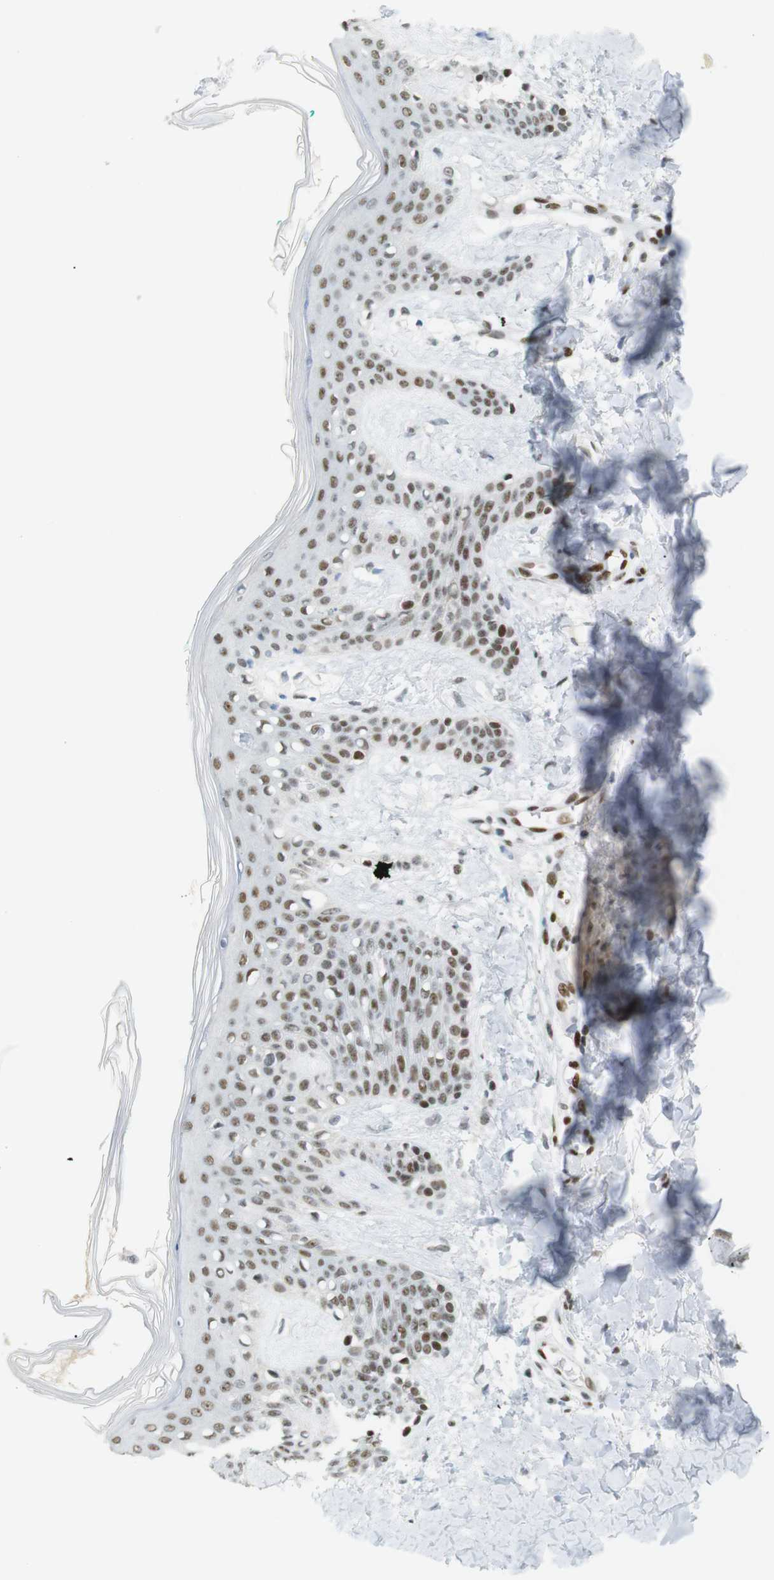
{"staining": {"intensity": "weak", "quantity": "25%-75%", "location": "nuclear"}, "tissue": "skin", "cell_type": "Fibroblasts", "image_type": "normal", "snomed": [{"axis": "morphology", "description": "Normal tissue, NOS"}, {"axis": "topography", "description": "Skin"}], "caption": "Benign skin was stained to show a protein in brown. There is low levels of weak nuclear expression in about 25%-75% of fibroblasts.", "gene": "RIOX2", "patient": {"sex": "male", "age": 16}}